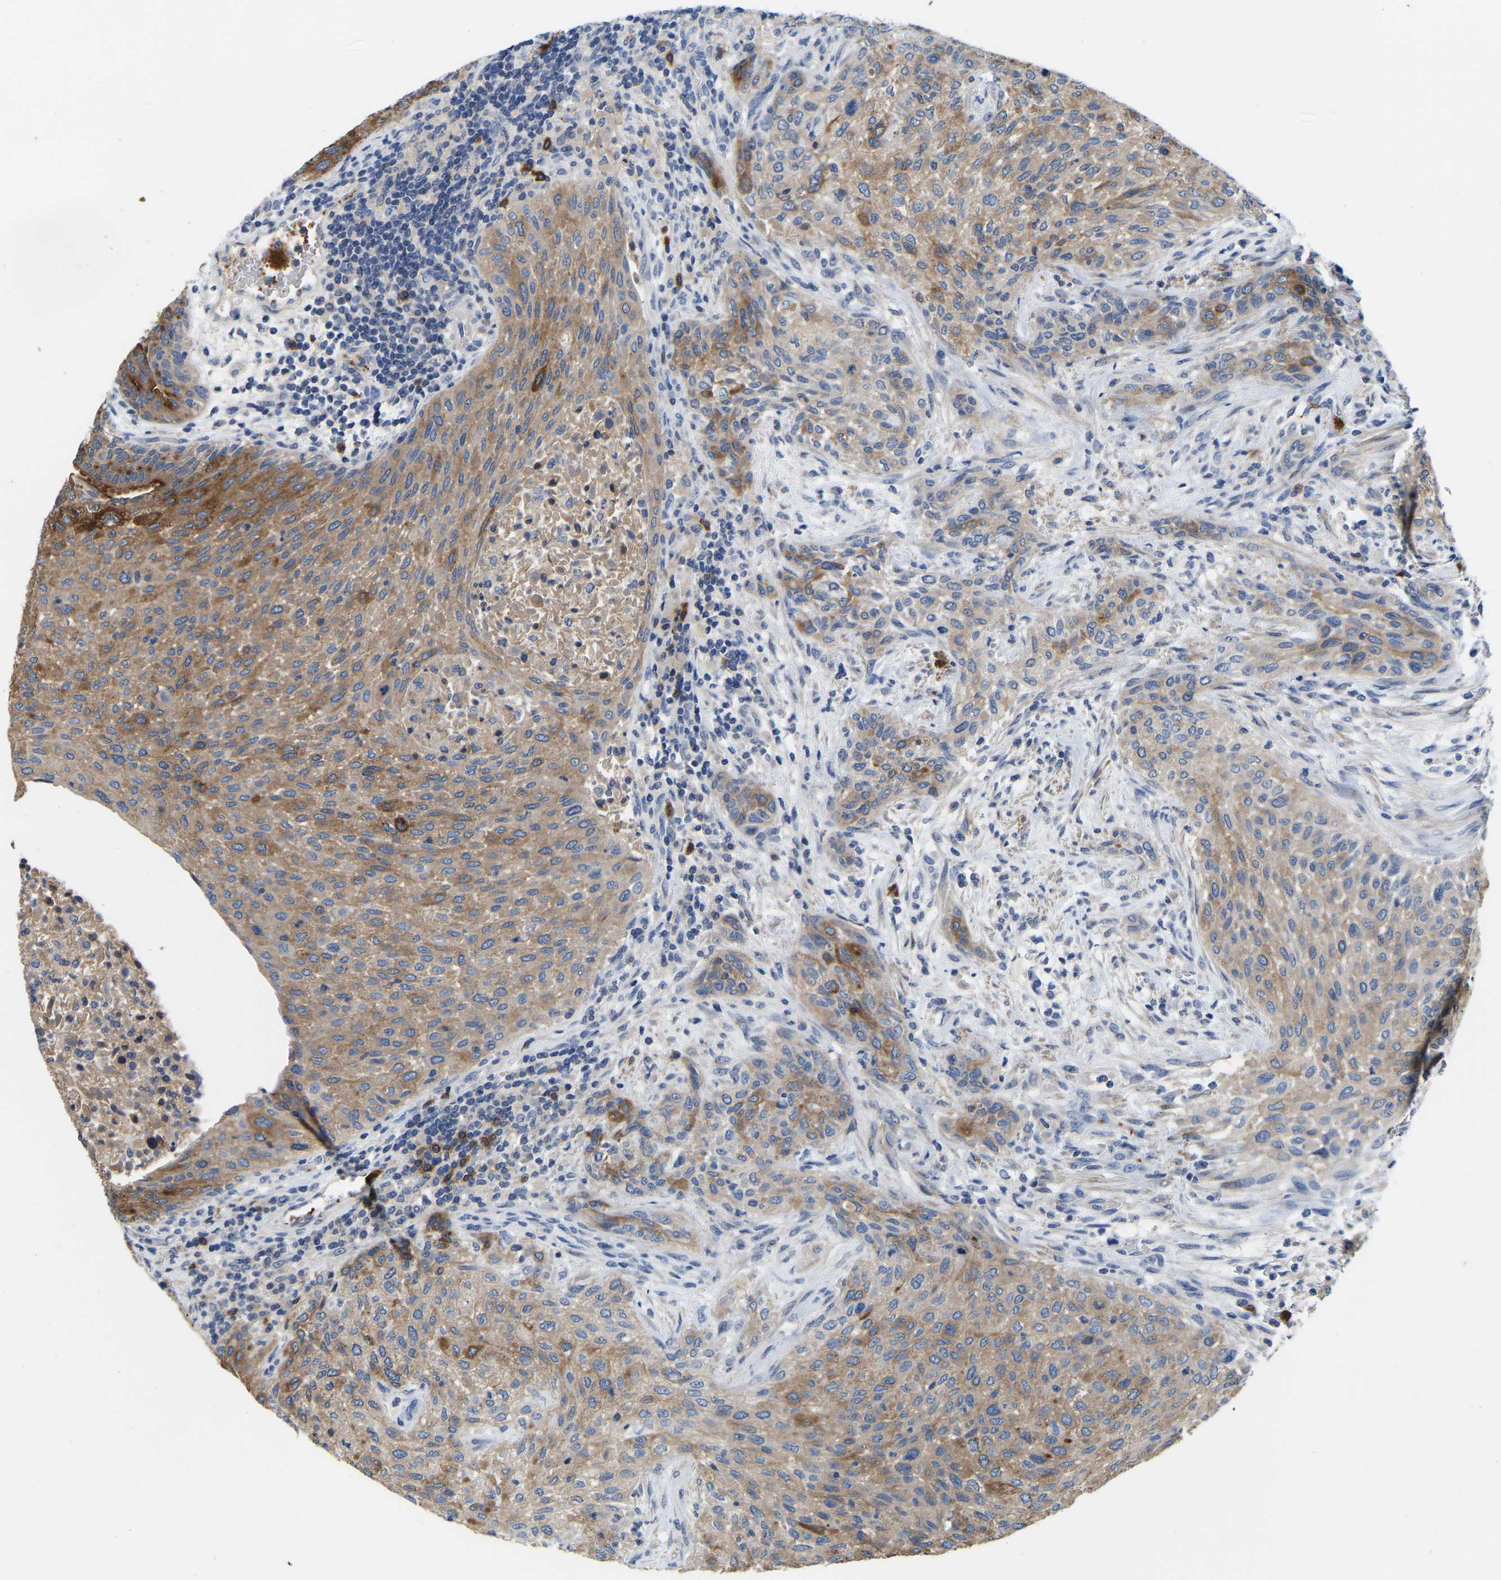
{"staining": {"intensity": "moderate", "quantity": ">75%", "location": "cytoplasmic/membranous"}, "tissue": "urothelial cancer", "cell_type": "Tumor cells", "image_type": "cancer", "snomed": [{"axis": "morphology", "description": "Urothelial carcinoma, Low grade"}, {"axis": "morphology", "description": "Urothelial carcinoma, High grade"}, {"axis": "topography", "description": "Urinary bladder"}], "caption": "A medium amount of moderate cytoplasmic/membranous expression is seen in about >75% of tumor cells in urothelial carcinoma (low-grade) tissue.", "gene": "RAB27B", "patient": {"sex": "male", "age": 35}}